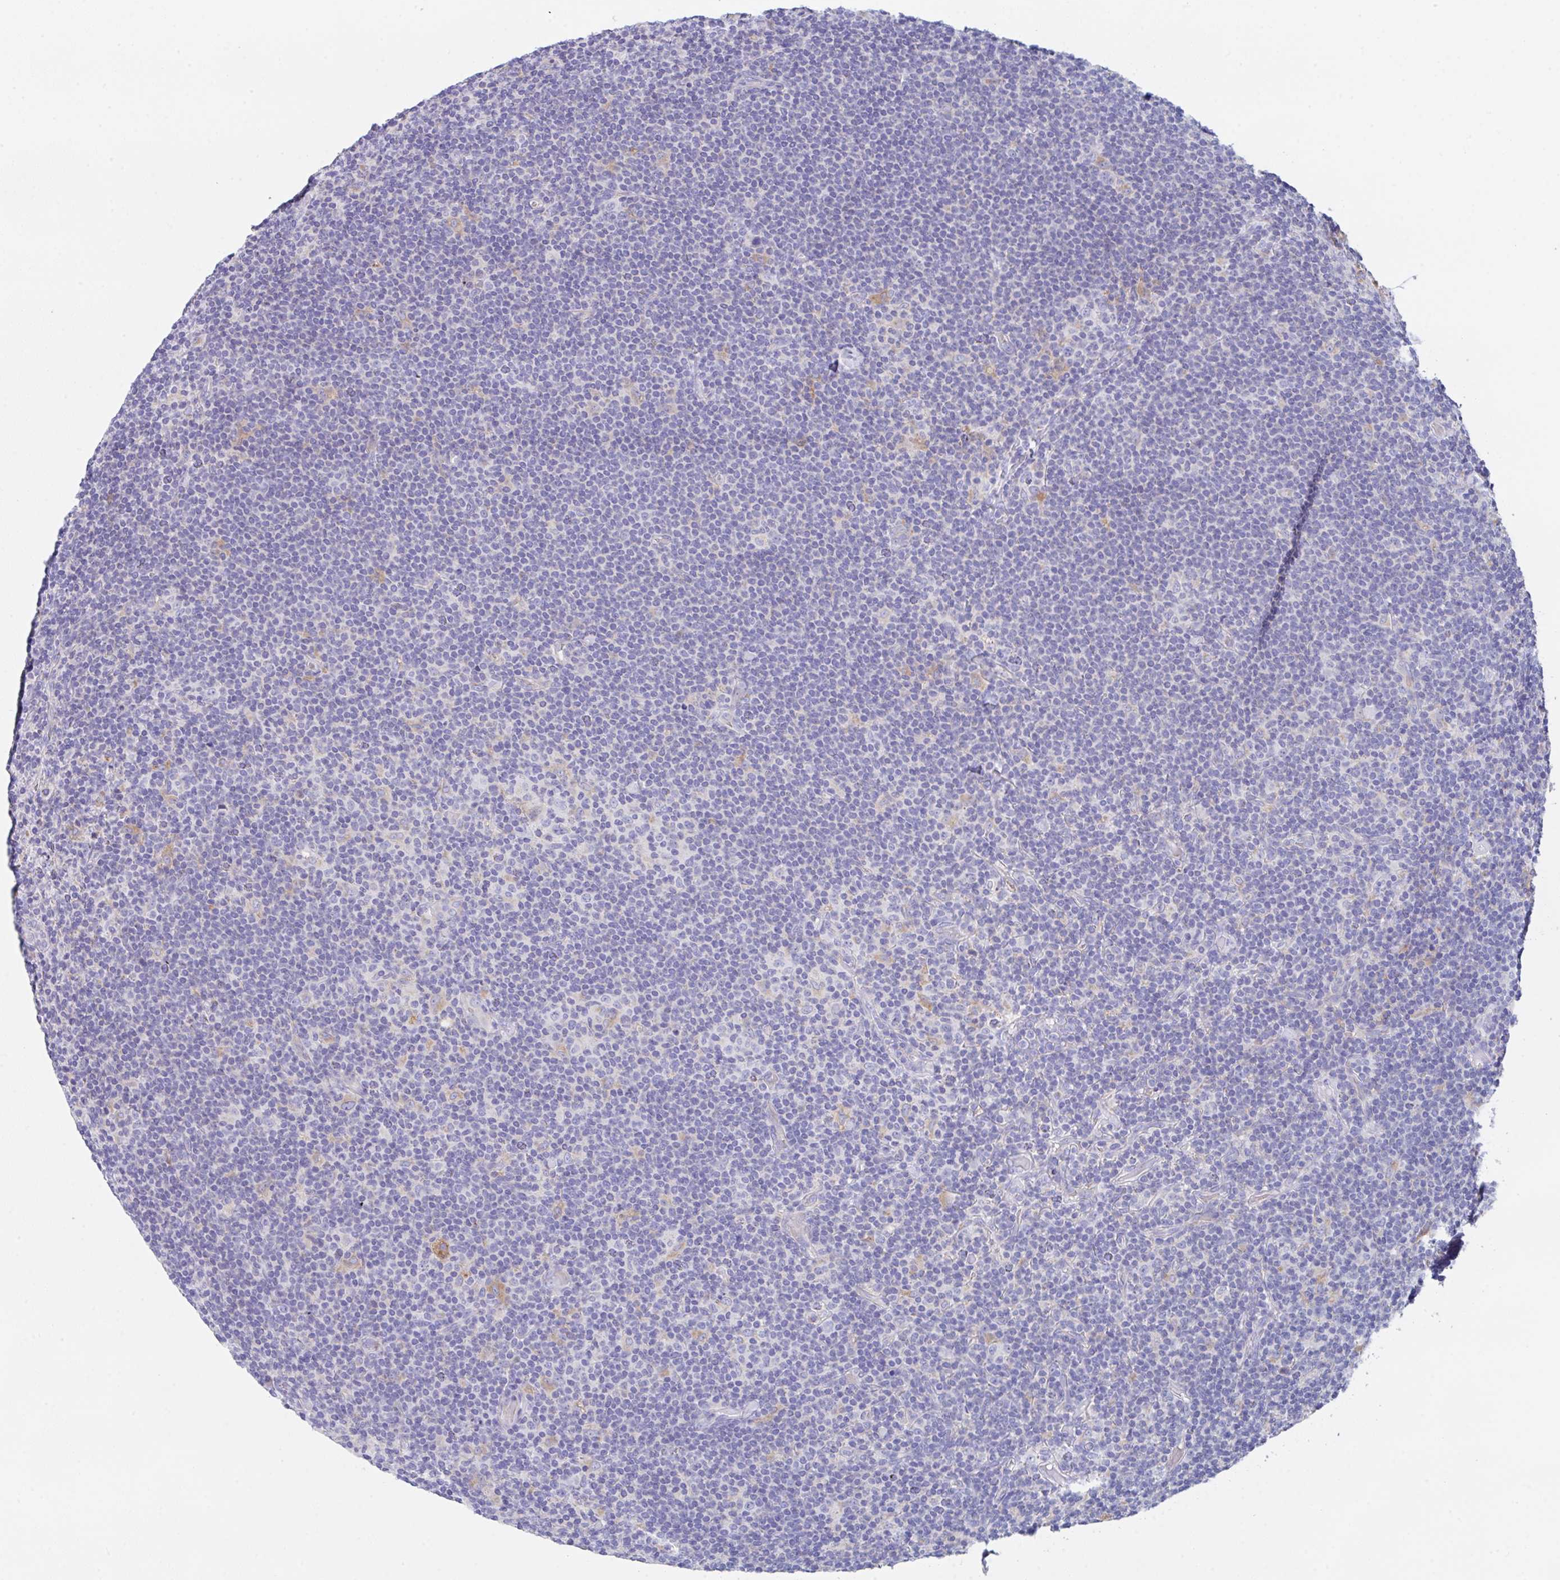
{"staining": {"intensity": "negative", "quantity": "none", "location": "none"}, "tissue": "lymphoma", "cell_type": "Tumor cells", "image_type": "cancer", "snomed": [{"axis": "morphology", "description": "Hodgkin's disease, NOS"}, {"axis": "topography", "description": "Lymph node"}], "caption": "Immunohistochemical staining of human lymphoma reveals no significant staining in tumor cells.", "gene": "TFAP2C", "patient": {"sex": "female", "age": 57}}